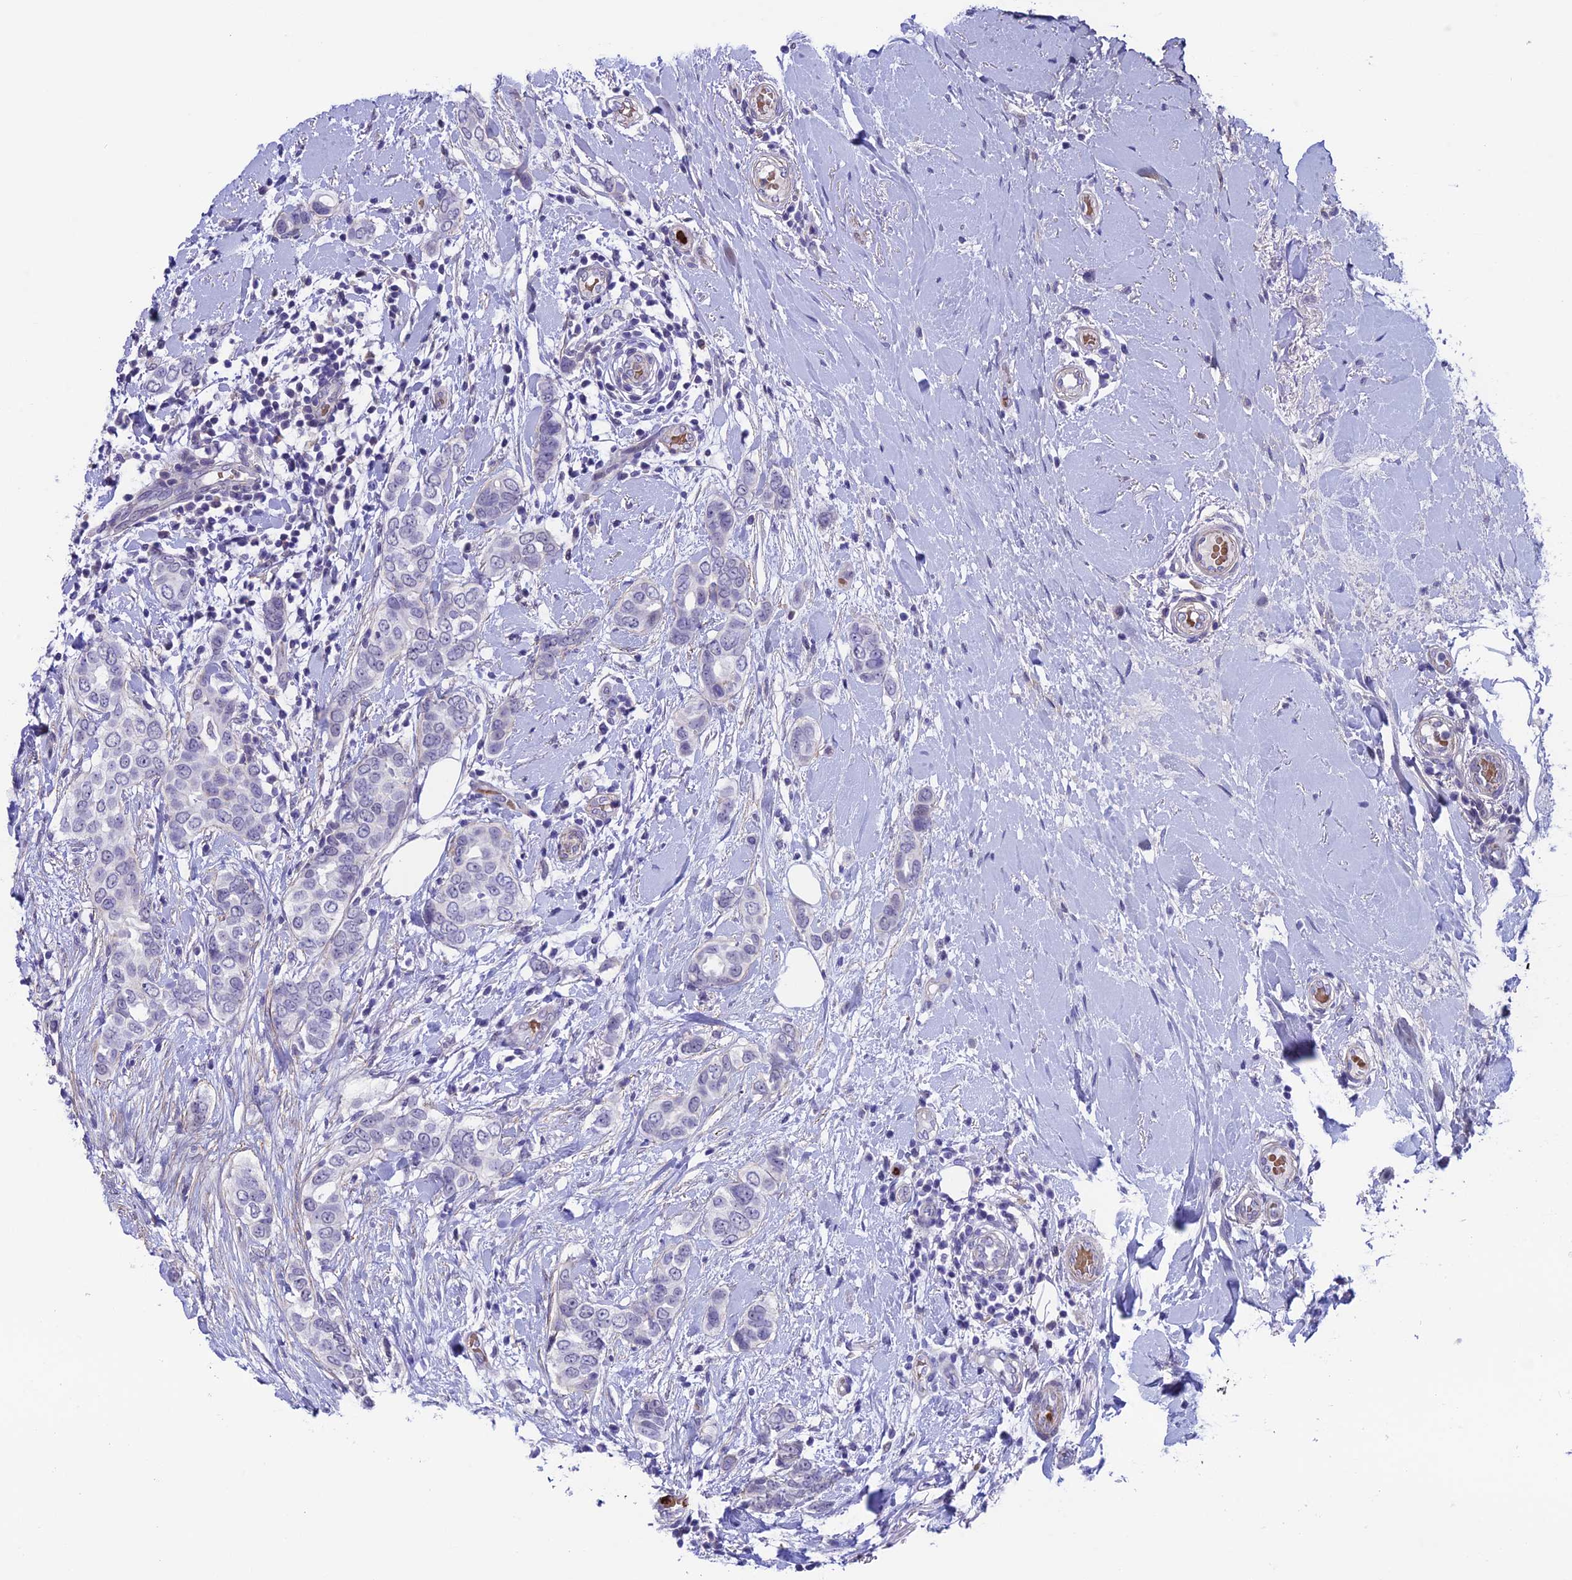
{"staining": {"intensity": "negative", "quantity": "none", "location": "none"}, "tissue": "breast cancer", "cell_type": "Tumor cells", "image_type": "cancer", "snomed": [{"axis": "morphology", "description": "Lobular carcinoma"}, {"axis": "topography", "description": "Breast"}], "caption": "A high-resolution photomicrograph shows IHC staining of breast cancer (lobular carcinoma), which demonstrates no significant staining in tumor cells. (DAB (3,3'-diaminobenzidine) IHC with hematoxylin counter stain).", "gene": "COL6A6", "patient": {"sex": "female", "age": 51}}